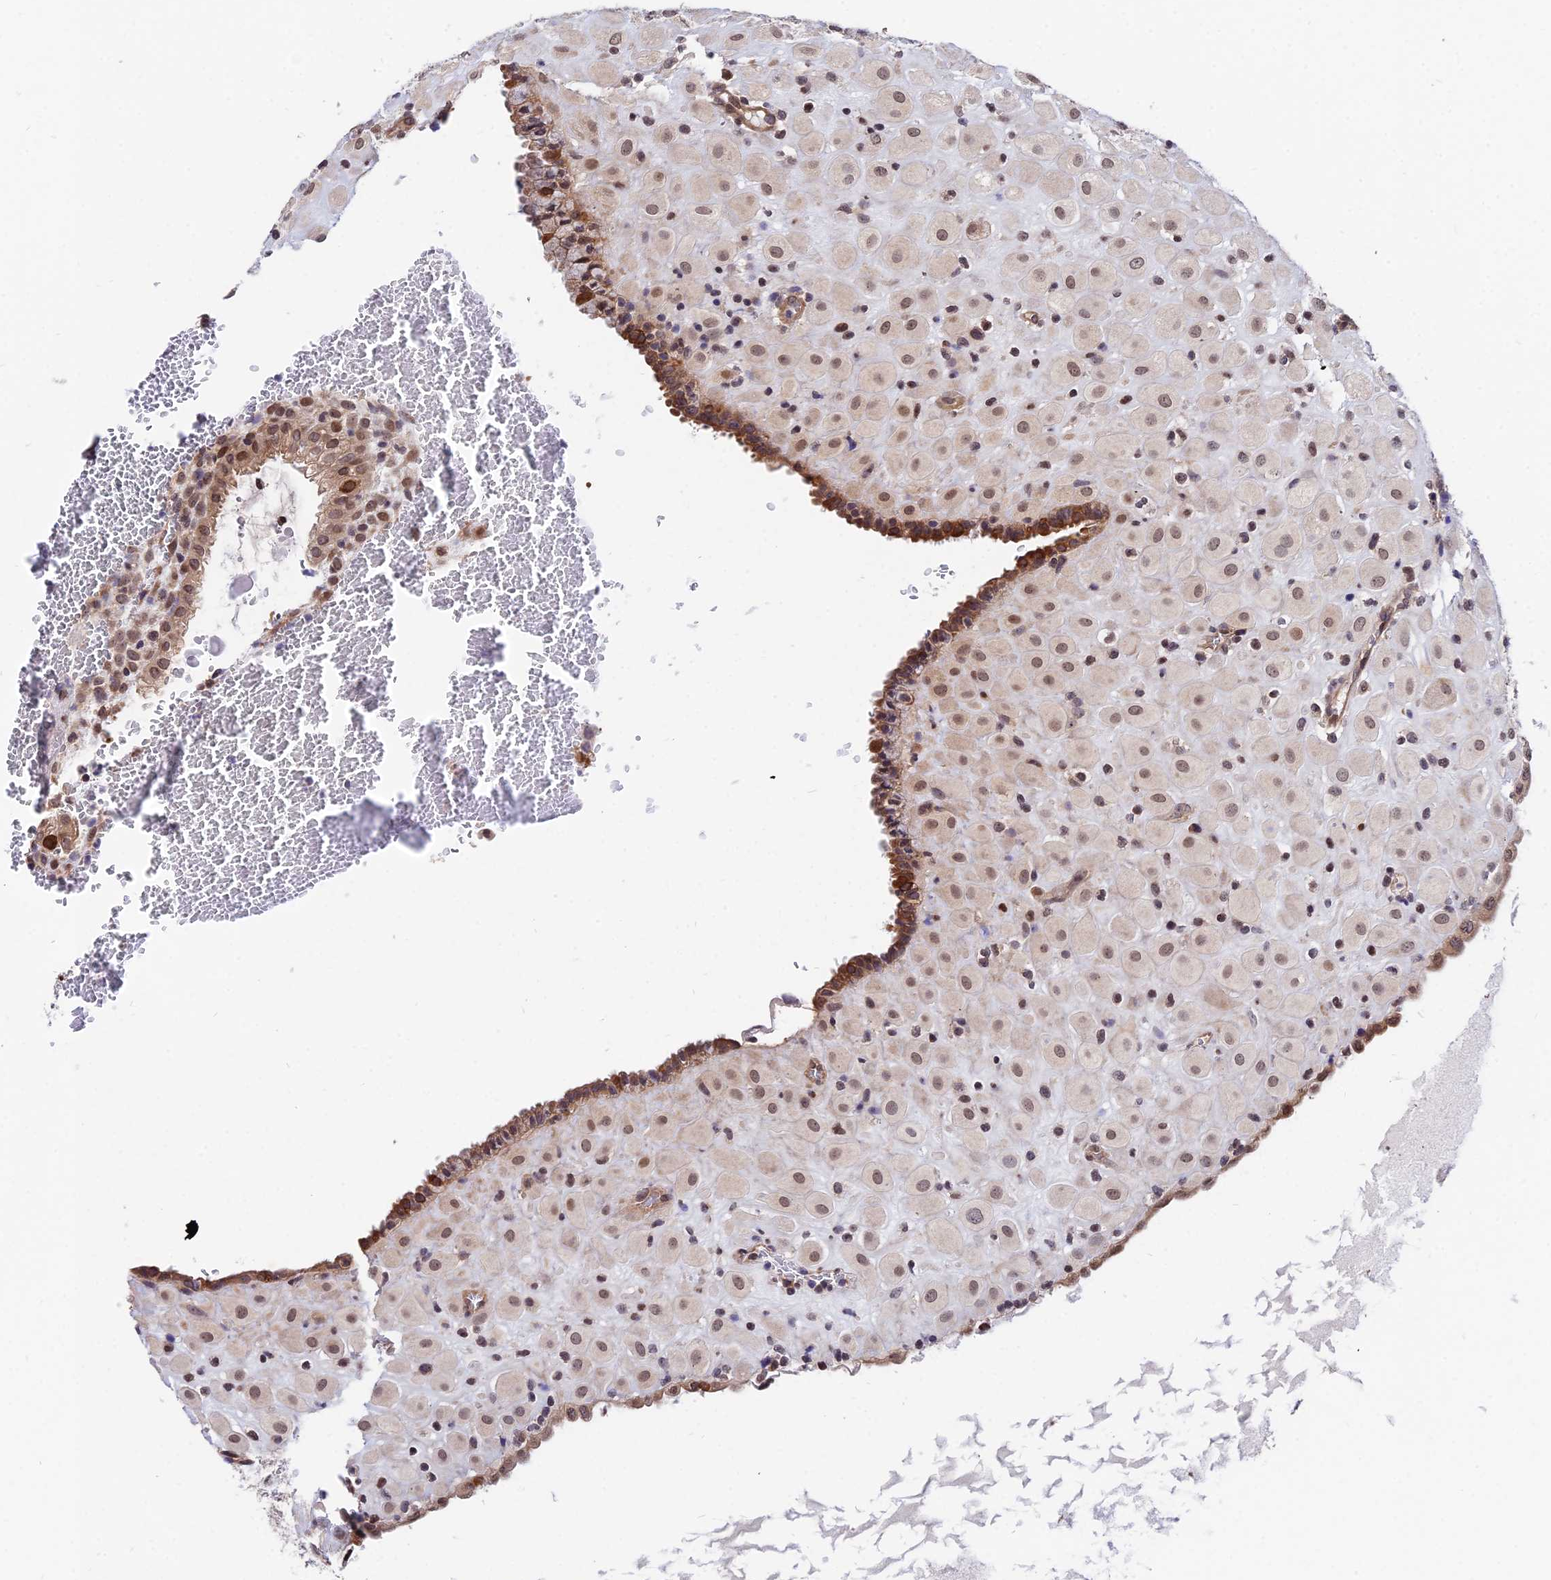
{"staining": {"intensity": "moderate", "quantity": "25%-75%", "location": "nuclear"}, "tissue": "placenta", "cell_type": "Decidual cells", "image_type": "normal", "snomed": [{"axis": "morphology", "description": "Normal tissue, NOS"}, {"axis": "topography", "description": "Placenta"}], "caption": "Moderate nuclear staining is identified in about 25%-75% of decidual cells in unremarkable placenta.", "gene": "INPP4A", "patient": {"sex": "female", "age": 35}}